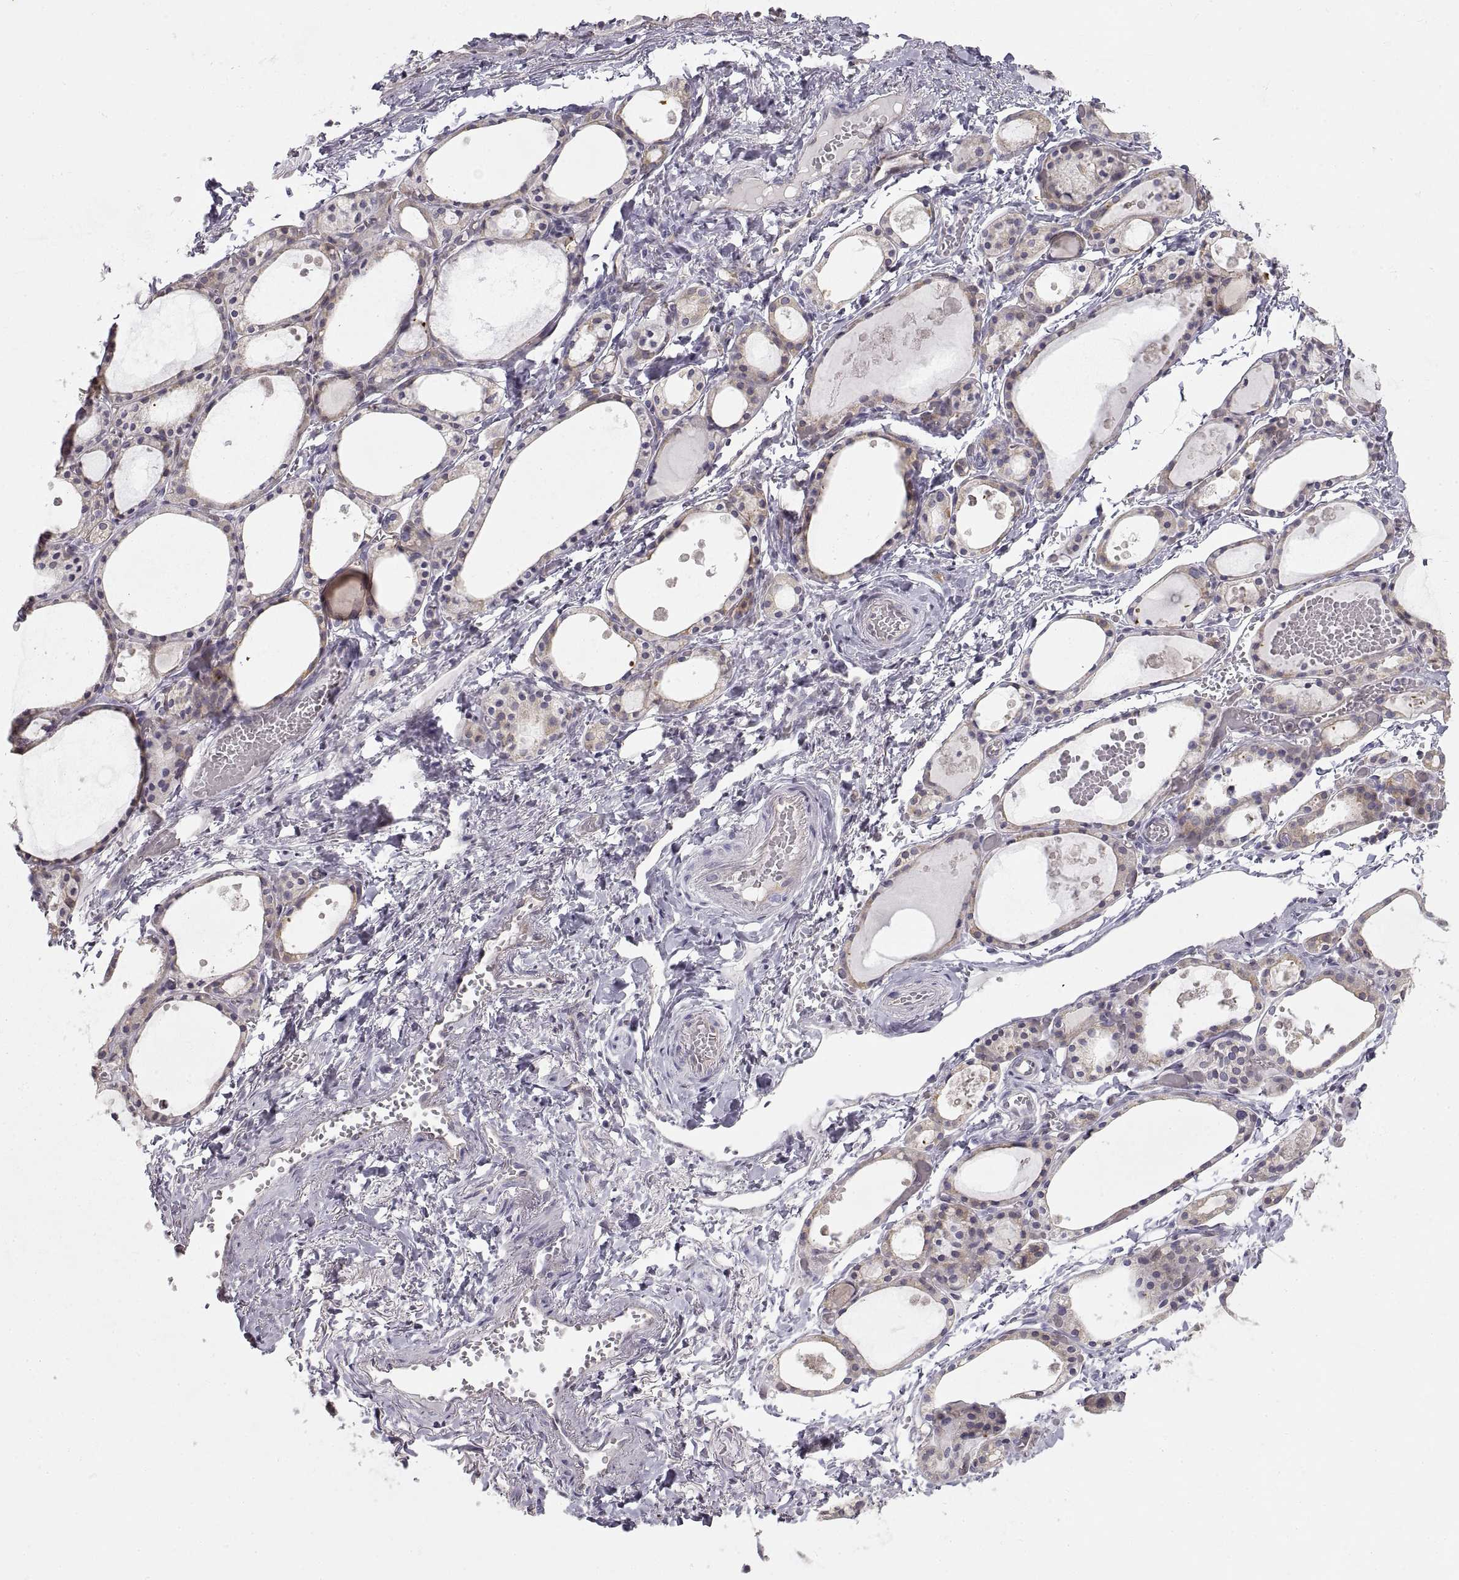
{"staining": {"intensity": "weak", "quantity": "<25%", "location": "cytoplasmic/membranous"}, "tissue": "thyroid gland", "cell_type": "Glandular cells", "image_type": "normal", "snomed": [{"axis": "morphology", "description": "Normal tissue, NOS"}, {"axis": "topography", "description": "Thyroid gland"}], "caption": "Protein analysis of benign thyroid gland demonstrates no significant positivity in glandular cells.", "gene": "HSP90AB1", "patient": {"sex": "male", "age": 68}}